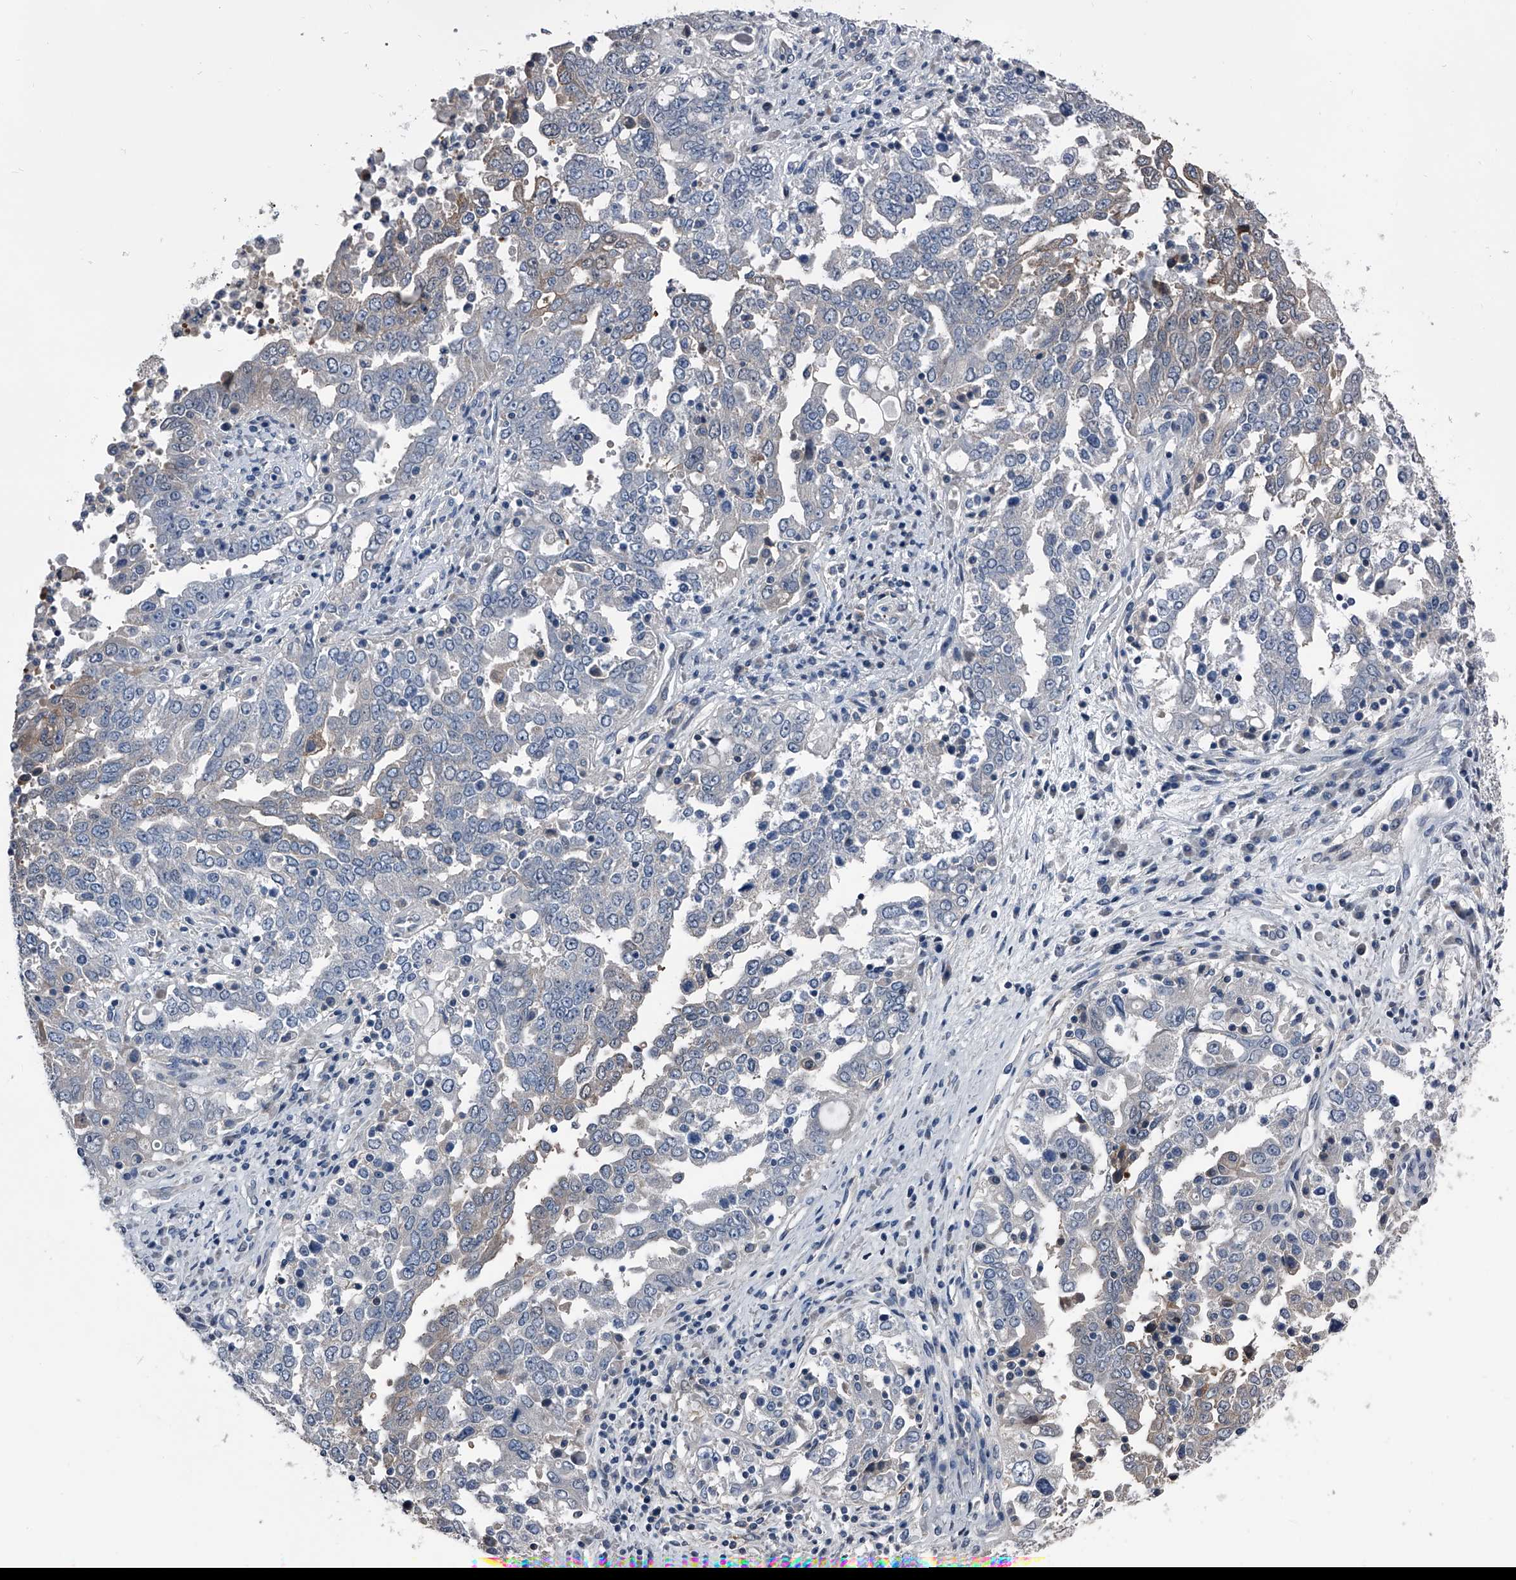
{"staining": {"intensity": "weak", "quantity": "<25%", "location": "cytoplasmic/membranous"}, "tissue": "ovarian cancer", "cell_type": "Tumor cells", "image_type": "cancer", "snomed": [{"axis": "morphology", "description": "Carcinoma, endometroid"}, {"axis": "topography", "description": "Ovary"}], "caption": "Protein analysis of ovarian endometroid carcinoma displays no significant staining in tumor cells.", "gene": "KIF13A", "patient": {"sex": "female", "age": 62}}